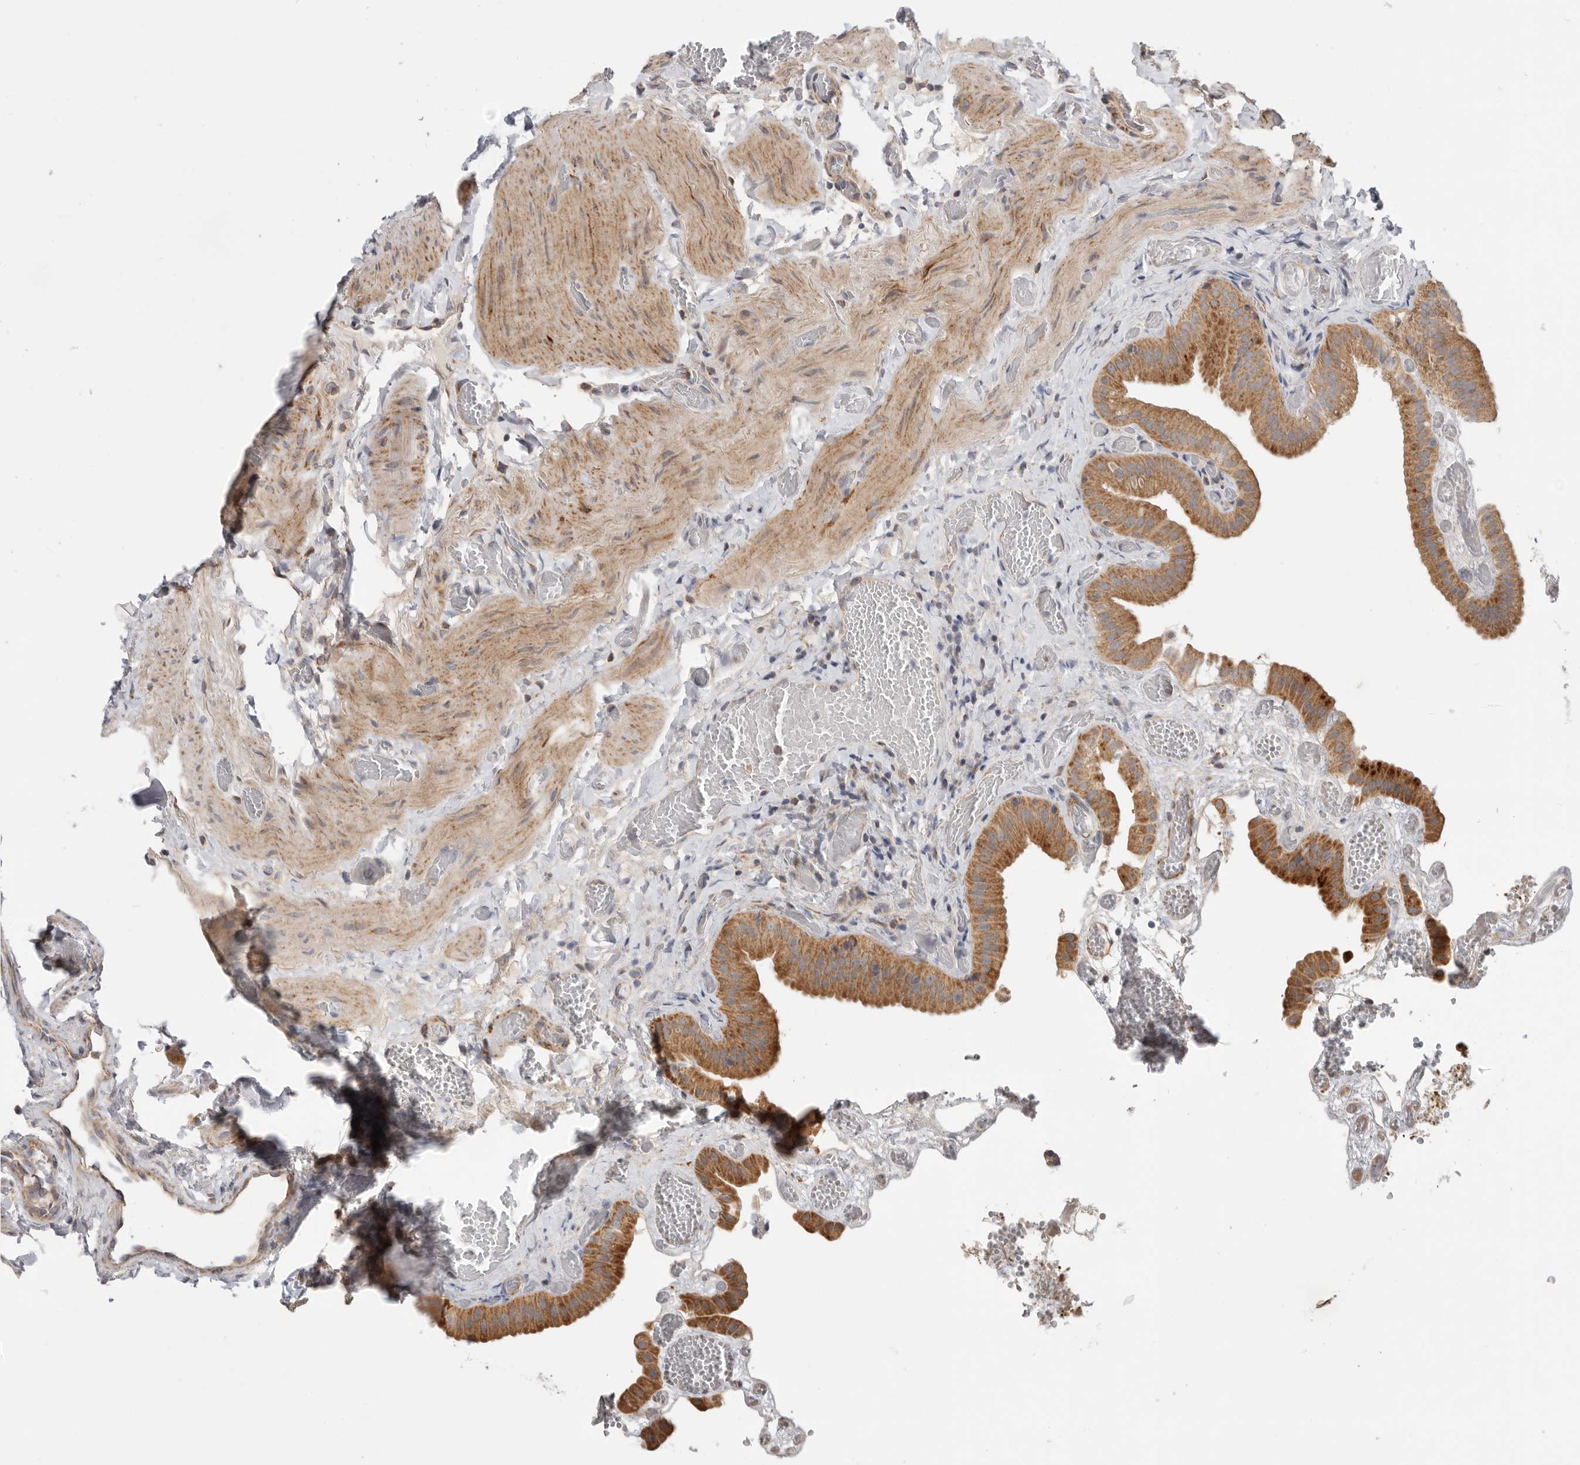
{"staining": {"intensity": "moderate", "quantity": ">75%", "location": "cytoplasmic/membranous"}, "tissue": "gallbladder", "cell_type": "Glandular cells", "image_type": "normal", "snomed": [{"axis": "morphology", "description": "Normal tissue, NOS"}, {"axis": "topography", "description": "Gallbladder"}], "caption": "The histopathology image exhibits immunohistochemical staining of normal gallbladder. There is moderate cytoplasmic/membranous positivity is present in approximately >75% of glandular cells.", "gene": "MTFR1L", "patient": {"sex": "female", "age": 64}}